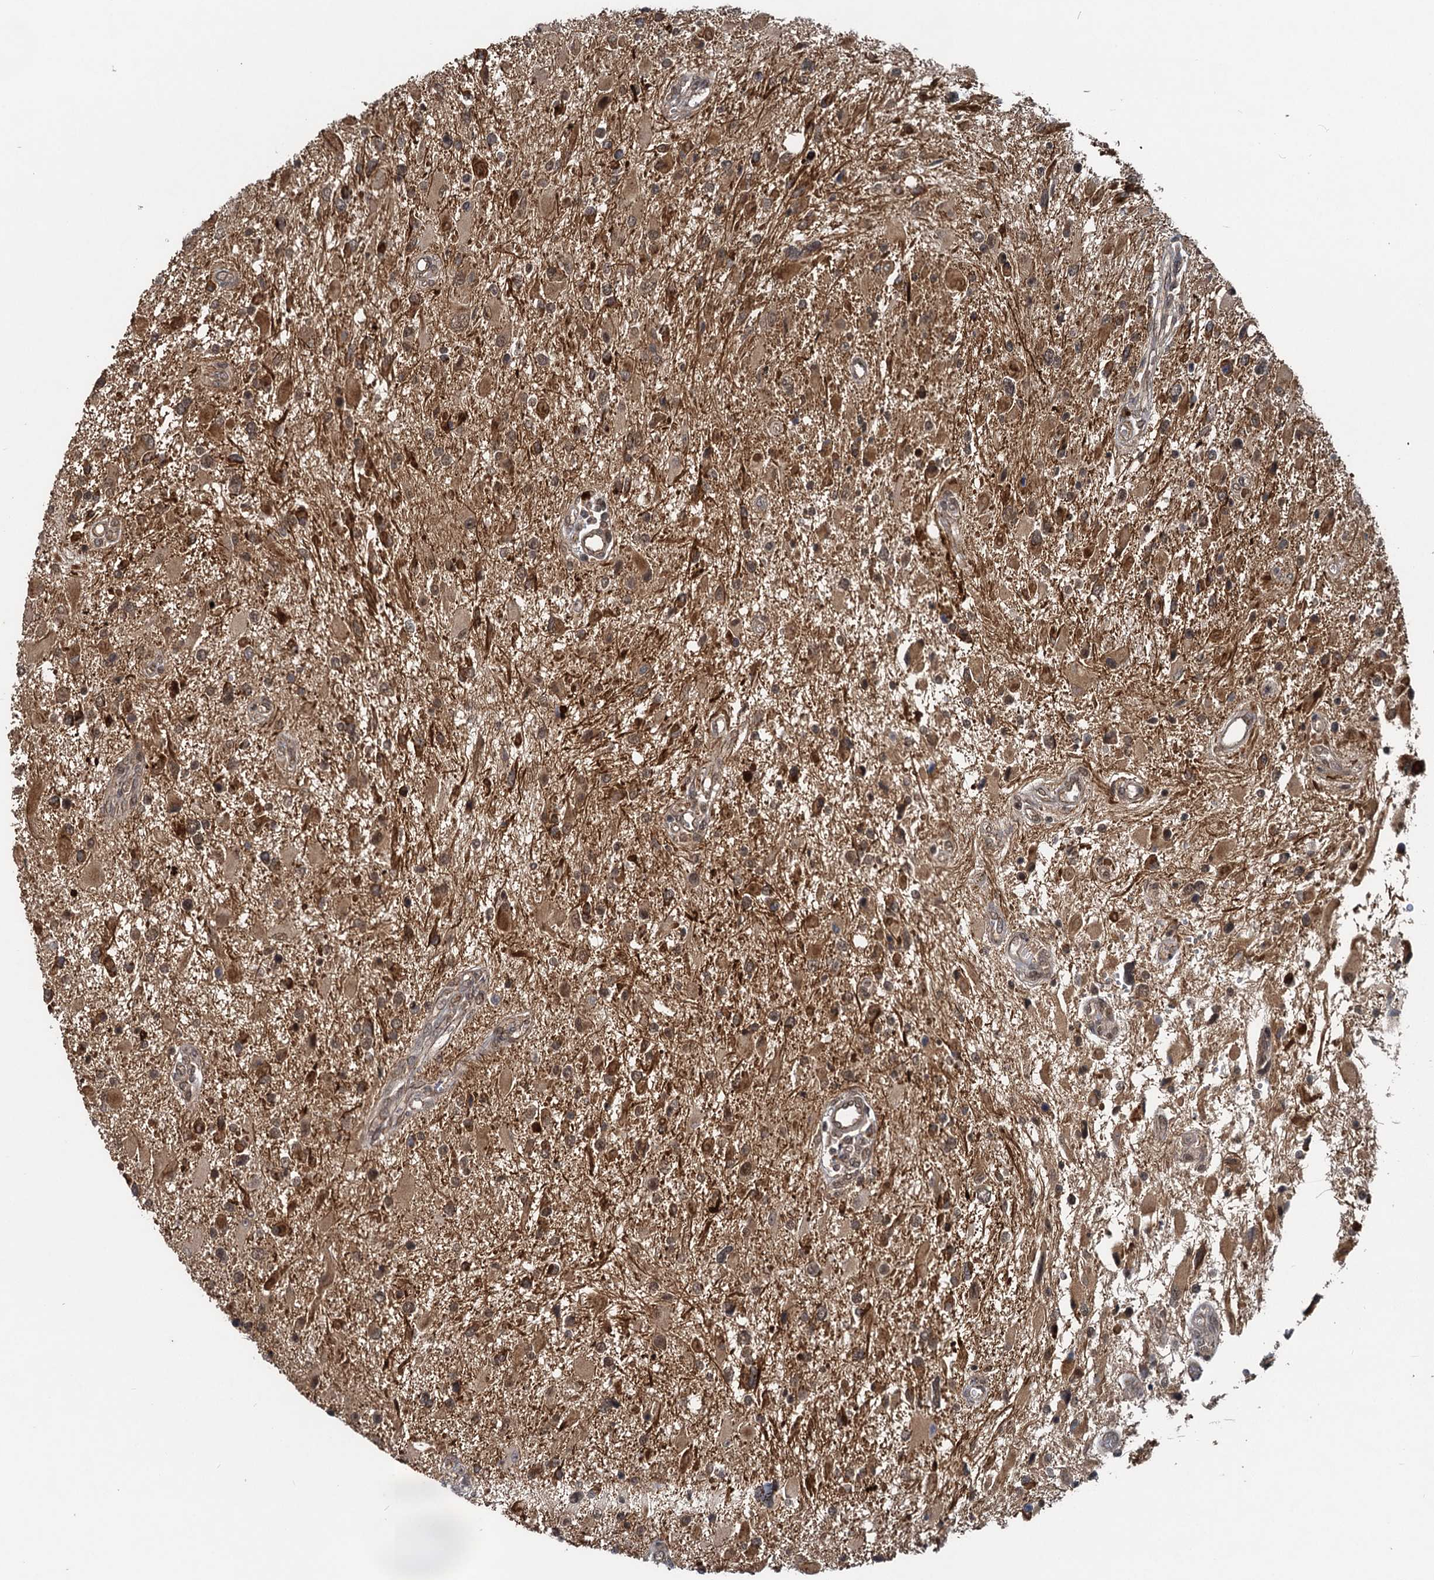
{"staining": {"intensity": "moderate", "quantity": ">75%", "location": "cytoplasmic/membranous"}, "tissue": "glioma", "cell_type": "Tumor cells", "image_type": "cancer", "snomed": [{"axis": "morphology", "description": "Glioma, malignant, High grade"}, {"axis": "topography", "description": "Brain"}], "caption": "This is an image of IHC staining of malignant high-grade glioma, which shows moderate staining in the cytoplasmic/membranous of tumor cells.", "gene": "RITA1", "patient": {"sex": "male", "age": 53}}